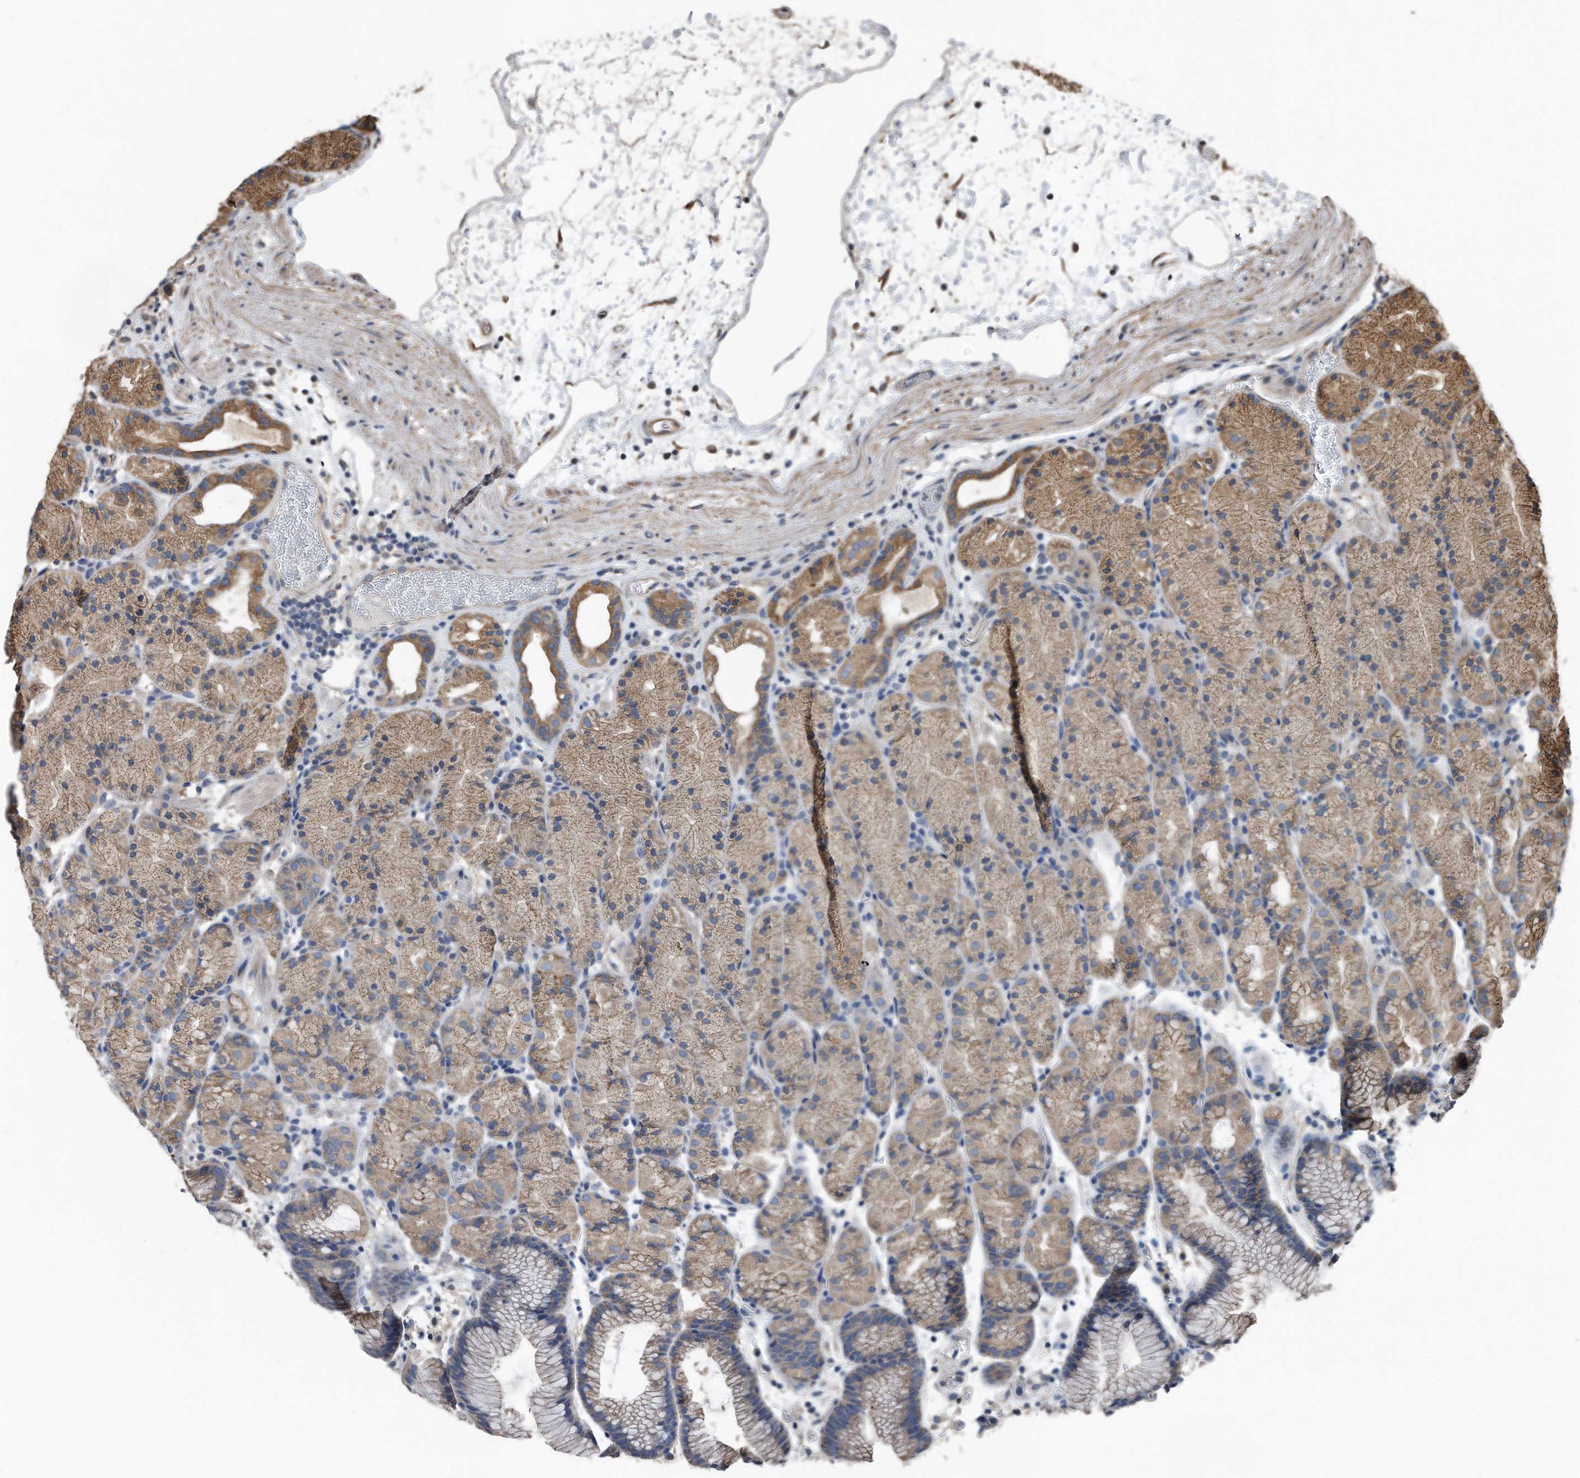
{"staining": {"intensity": "moderate", "quantity": "25%-75%", "location": "cytoplasmic/membranous"}, "tissue": "stomach", "cell_type": "Glandular cells", "image_type": "normal", "snomed": [{"axis": "morphology", "description": "Normal tissue, NOS"}, {"axis": "topography", "description": "Stomach, upper"}], "caption": "Protein staining shows moderate cytoplasmic/membranous staining in about 25%-75% of glandular cells in normal stomach. The protein is shown in brown color, while the nuclei are stained blue.", "gene": "FAM136A", "patient": {"sex": "male", "age": 48}}